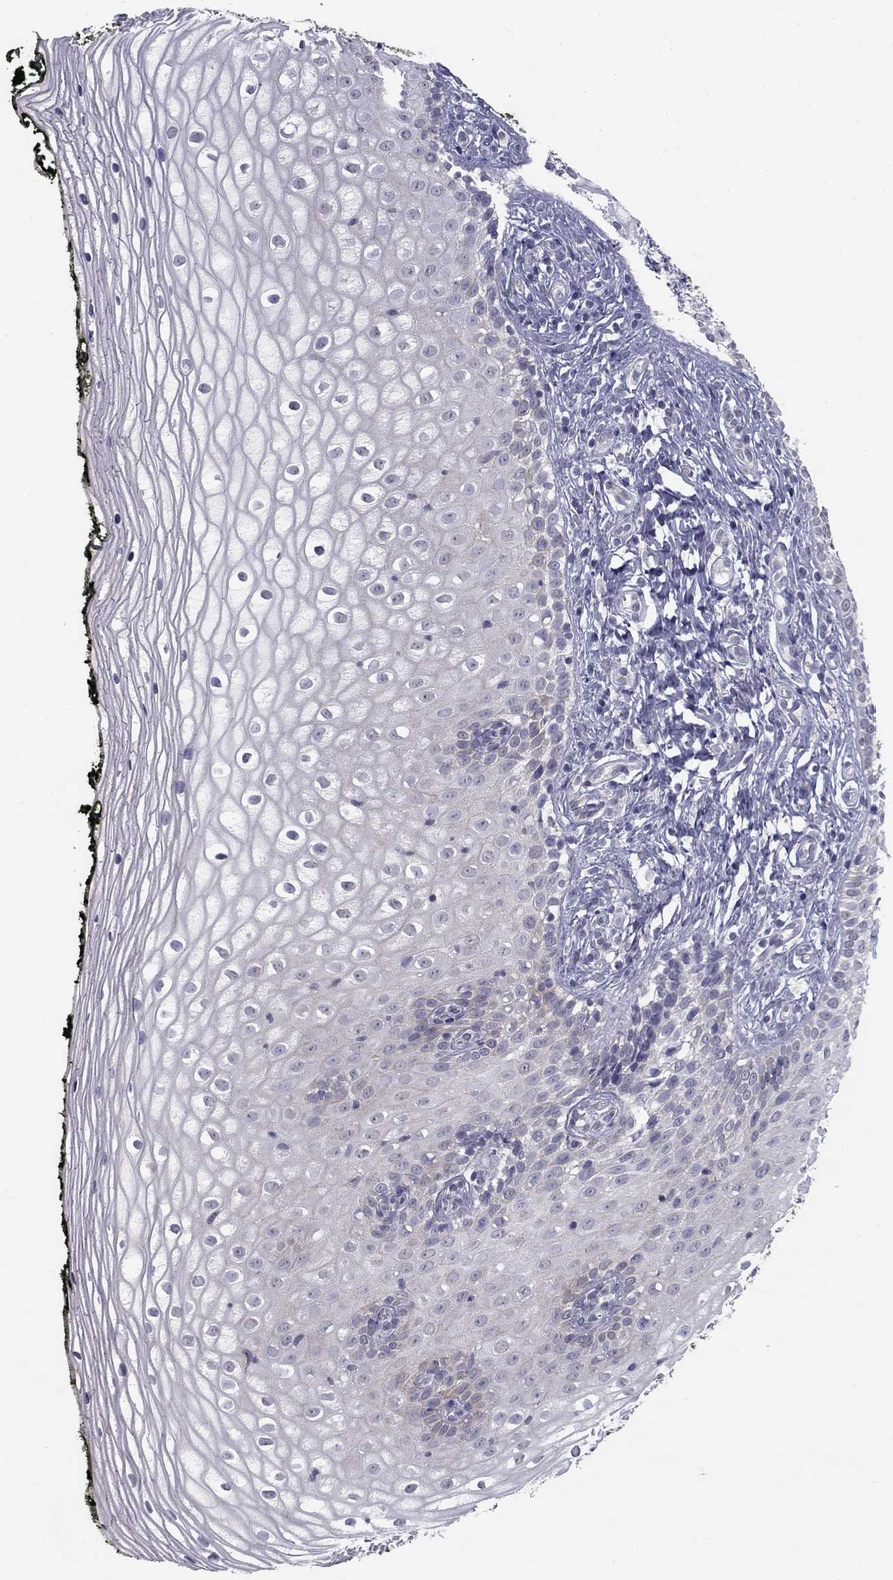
{"staining": {"intensity": "weak", "quantity": "<25%", "location": "cytoplasmic/membranous"}, "tissue": "vagina", "cell_type": "Squamous epithelial cells", "image_type": "normal", "snomed": [{"axis": "morphology", "description": "Normal tissue, NOS"}, {"axis": "topography", "description": "Vagina"}], "caption": "This is an immunohistochemistry image of benign vagina. There is no expression in squamous epithelial cells.", "gene": "PRRT2", "patient": {"sex": "female", "age": 47}}